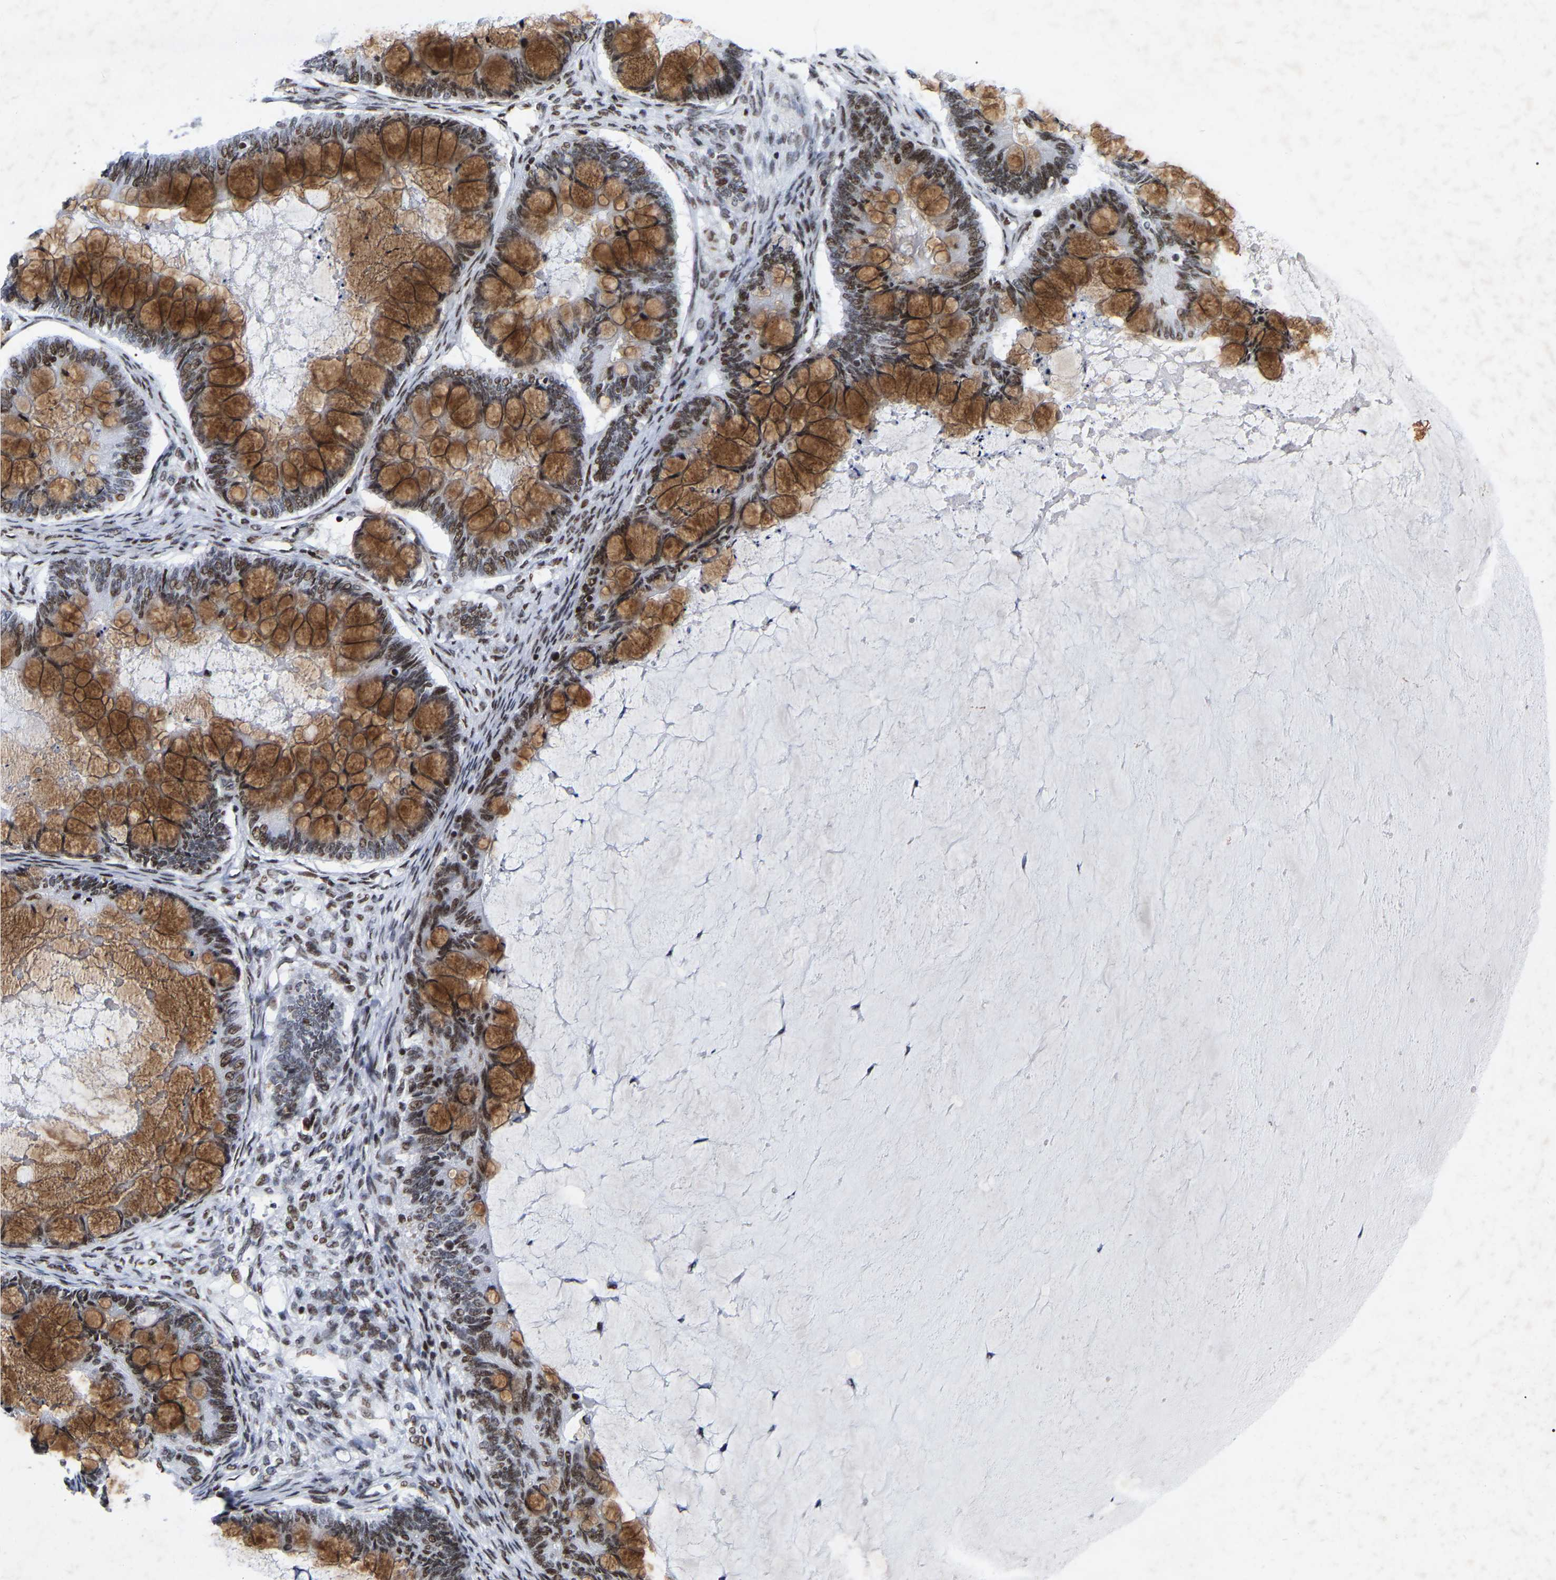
{"staining": {"intensity": "moderate", "quantity": ">75%", "location": "cytoplasmic/membranous,nuclear"}, "tissue": "ovarian cancer", "cell_type": "Tumor cells", "image_type": "cancer", "snomed": [{"axis": "morphology", "description": "Cystadenocarcinoma, mucinous, NOS"}, {"axis": "topography", "description": "Ovary"}], "caption": "A medium amount of moderate cytoplasmic/membranous and nuclear expression is present in approximately >75% of tumor cells in mucinous cystadenocarcinoma (ovarian) tissue.", "gene": "PRCC", "patient": {"sex": "female", "age": 61}}